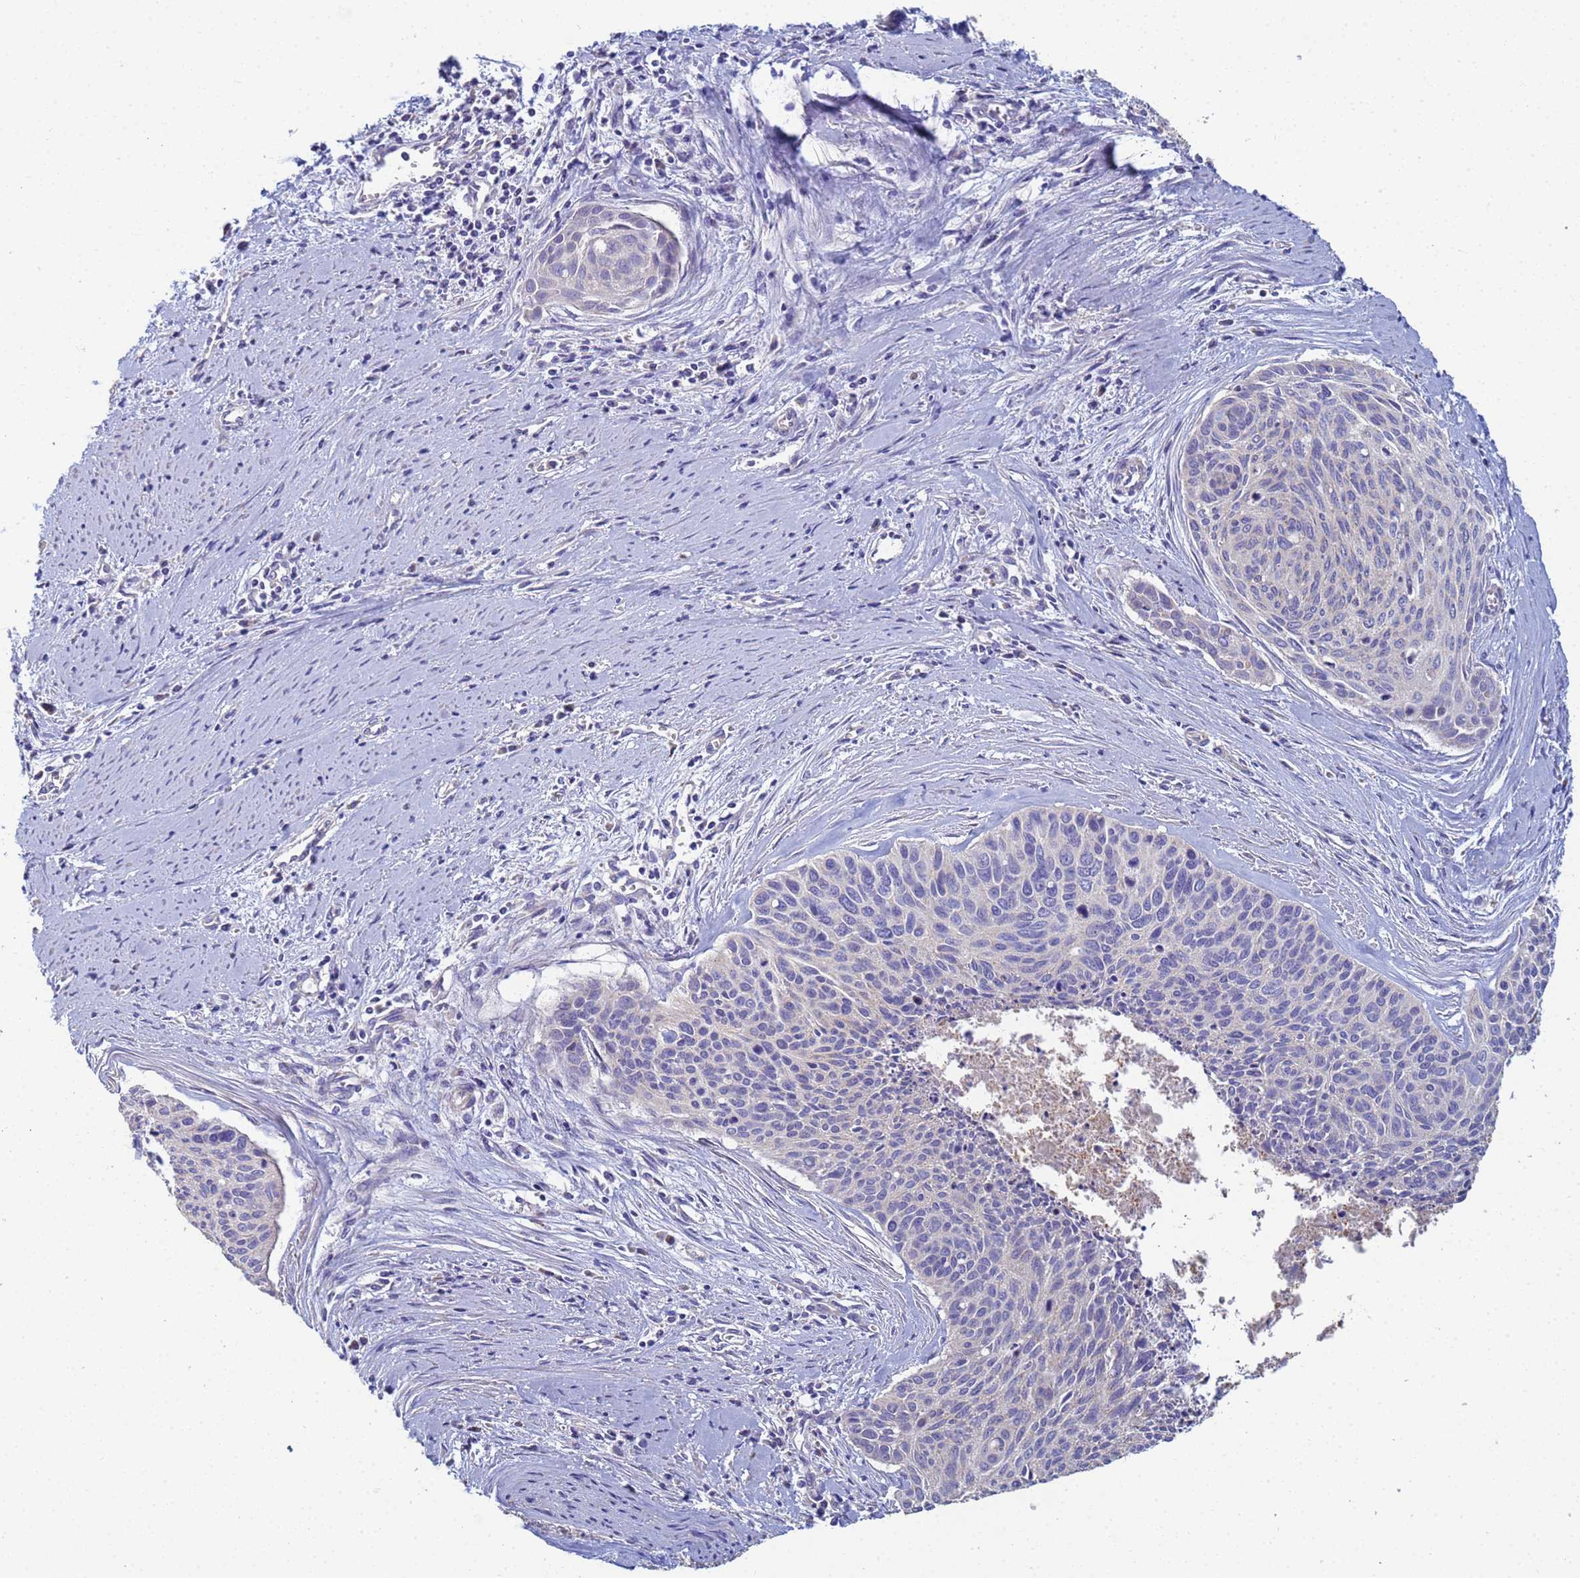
{"staining": {"intensity": "negative", "quantity": "none", "location": "none"}, "tissue": "cervical cancer", "cell_type": "Tumor cells", "image_type": "cancer", "snomed": [{"axis": "morphology", "description": "Squamous cell carcinoma, NOS"}, {"axis": "topography", "description": "Cervix"}], "caption": "Squamous cell carcinoma (cervical) was stained to show a protein in brown. There is no significant staining in tumor cells. Brightfield microscopy of IHC stained with DAB (brown) and hematoxylin (blue), captured at high magnification.", "gene": "UQCRH", "patient": {"sex": "female", "age": 55}}